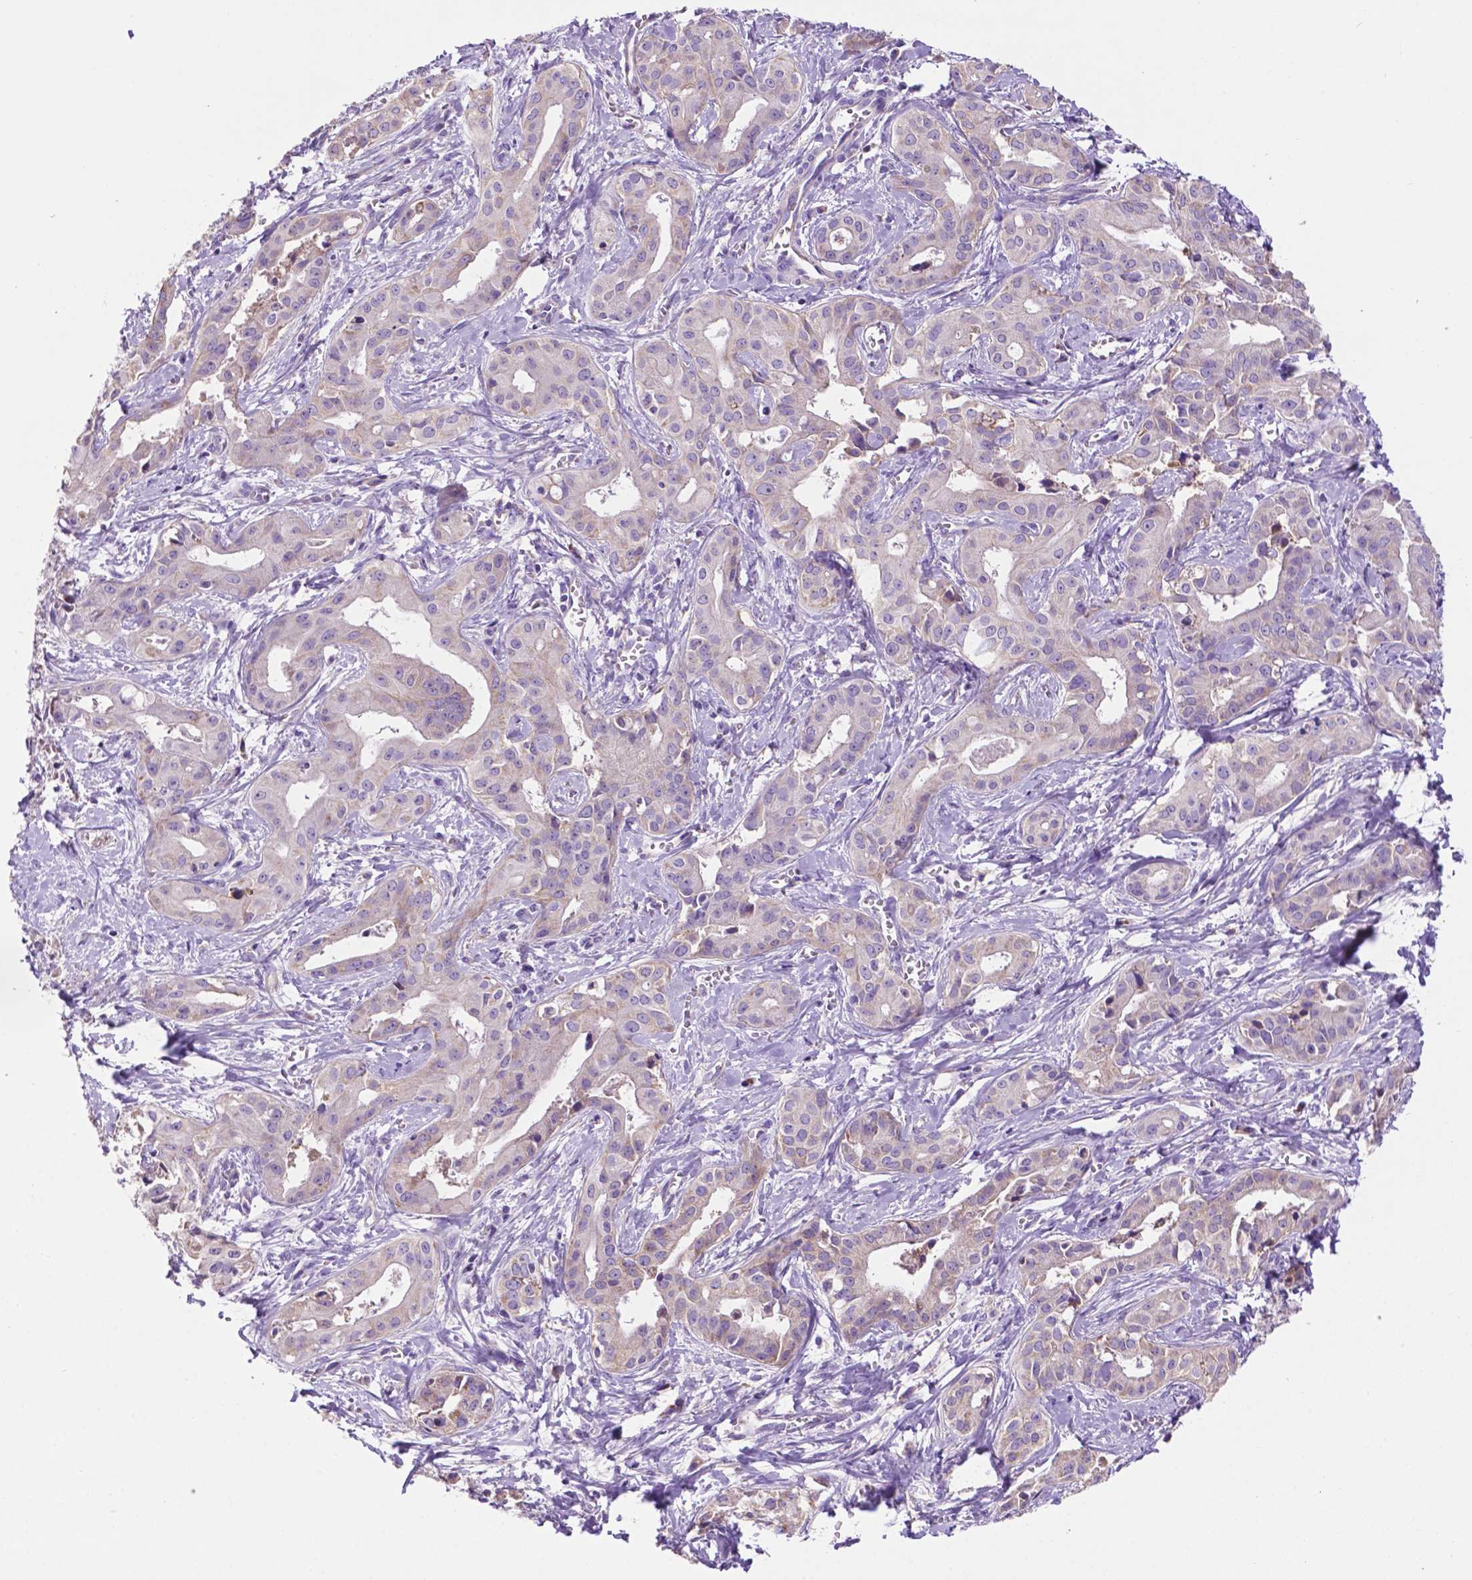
{"staining": {"intensity": "weak", "quantity": "25%-75%", "location": "cytoplasmic/membranous"}, "tissue": "liver cancer", "cell_type": "Tumor cells", "image_type": "cancer", "snomed": [{"axis": "morphology", "description": "Cholangiocarcinoma"}, {"axis": "topography", "description": "Liver"}], "caption": "There is low levels of weak cytoplasmic/membranous positivity in tumor cells of liver cancer, as demonstrated by immunohistochemical staining (brown color).", "gene": "PHYHIP", "patient": {"sex": "female", "age": 65}}